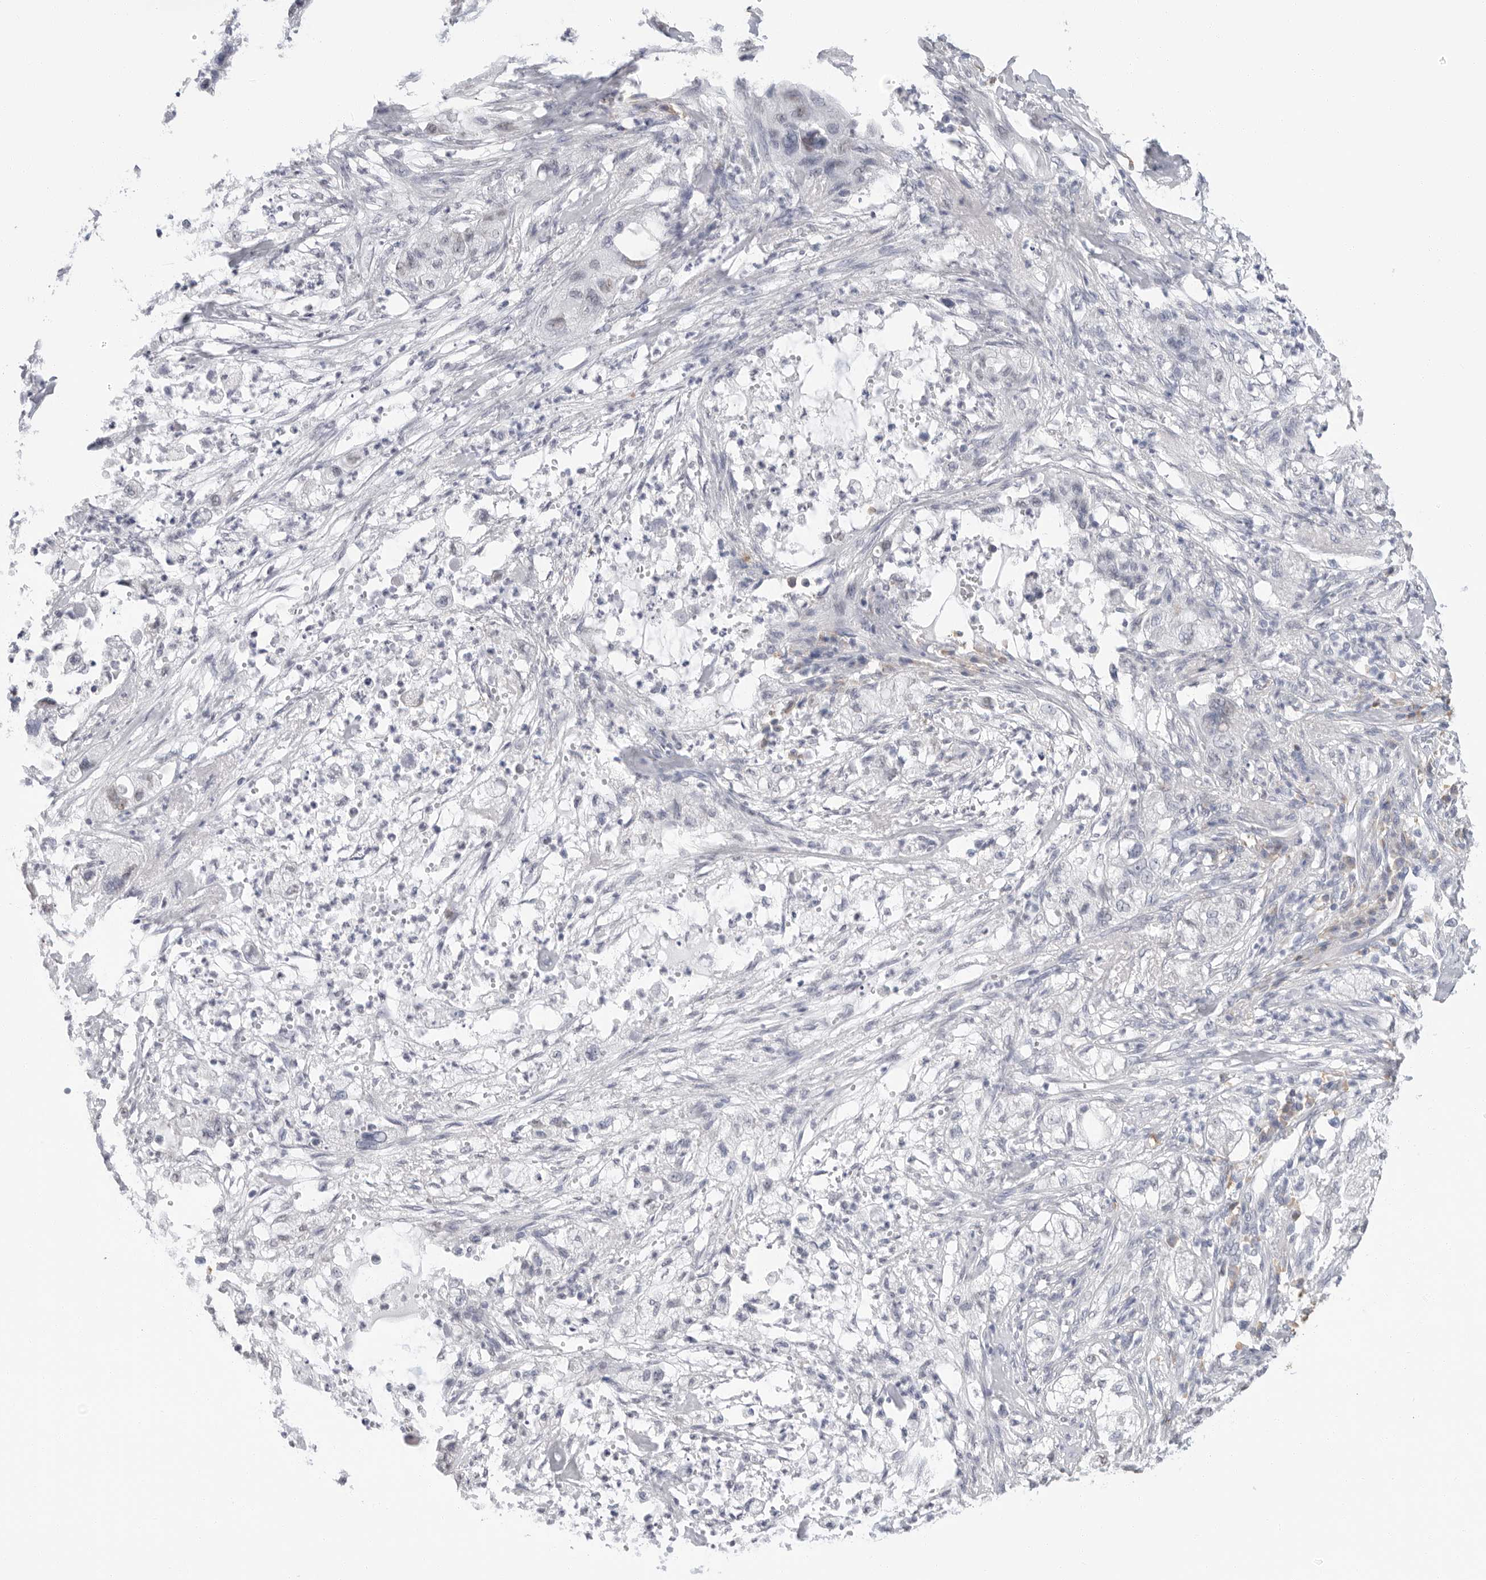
{"staining": {"intensity": "weak", "quantity": "<25%", "location": "nuclear"}, "tissue": "pancreatic cancer", "cell_type": "Tumor cells", "image_type": "cancer", "snomed": [{"axis": "morphology", "description": "Adenocarcinoma, NOS"}, {"axis": "topography", "description": "Pancreas"}], "caption": "High power microscopy micrograph of an immunohistochemistry histopathology image of pancreatic adenocarcinoma, revealing no significant positivity in tumor cells. (Stains: DAB IHC with hematoxylin counter stain, Microscopy: brightfield microscopy at high magnification).", "gene": "ARHGEF10", "patient": {"sex": "female", "age": 78}}